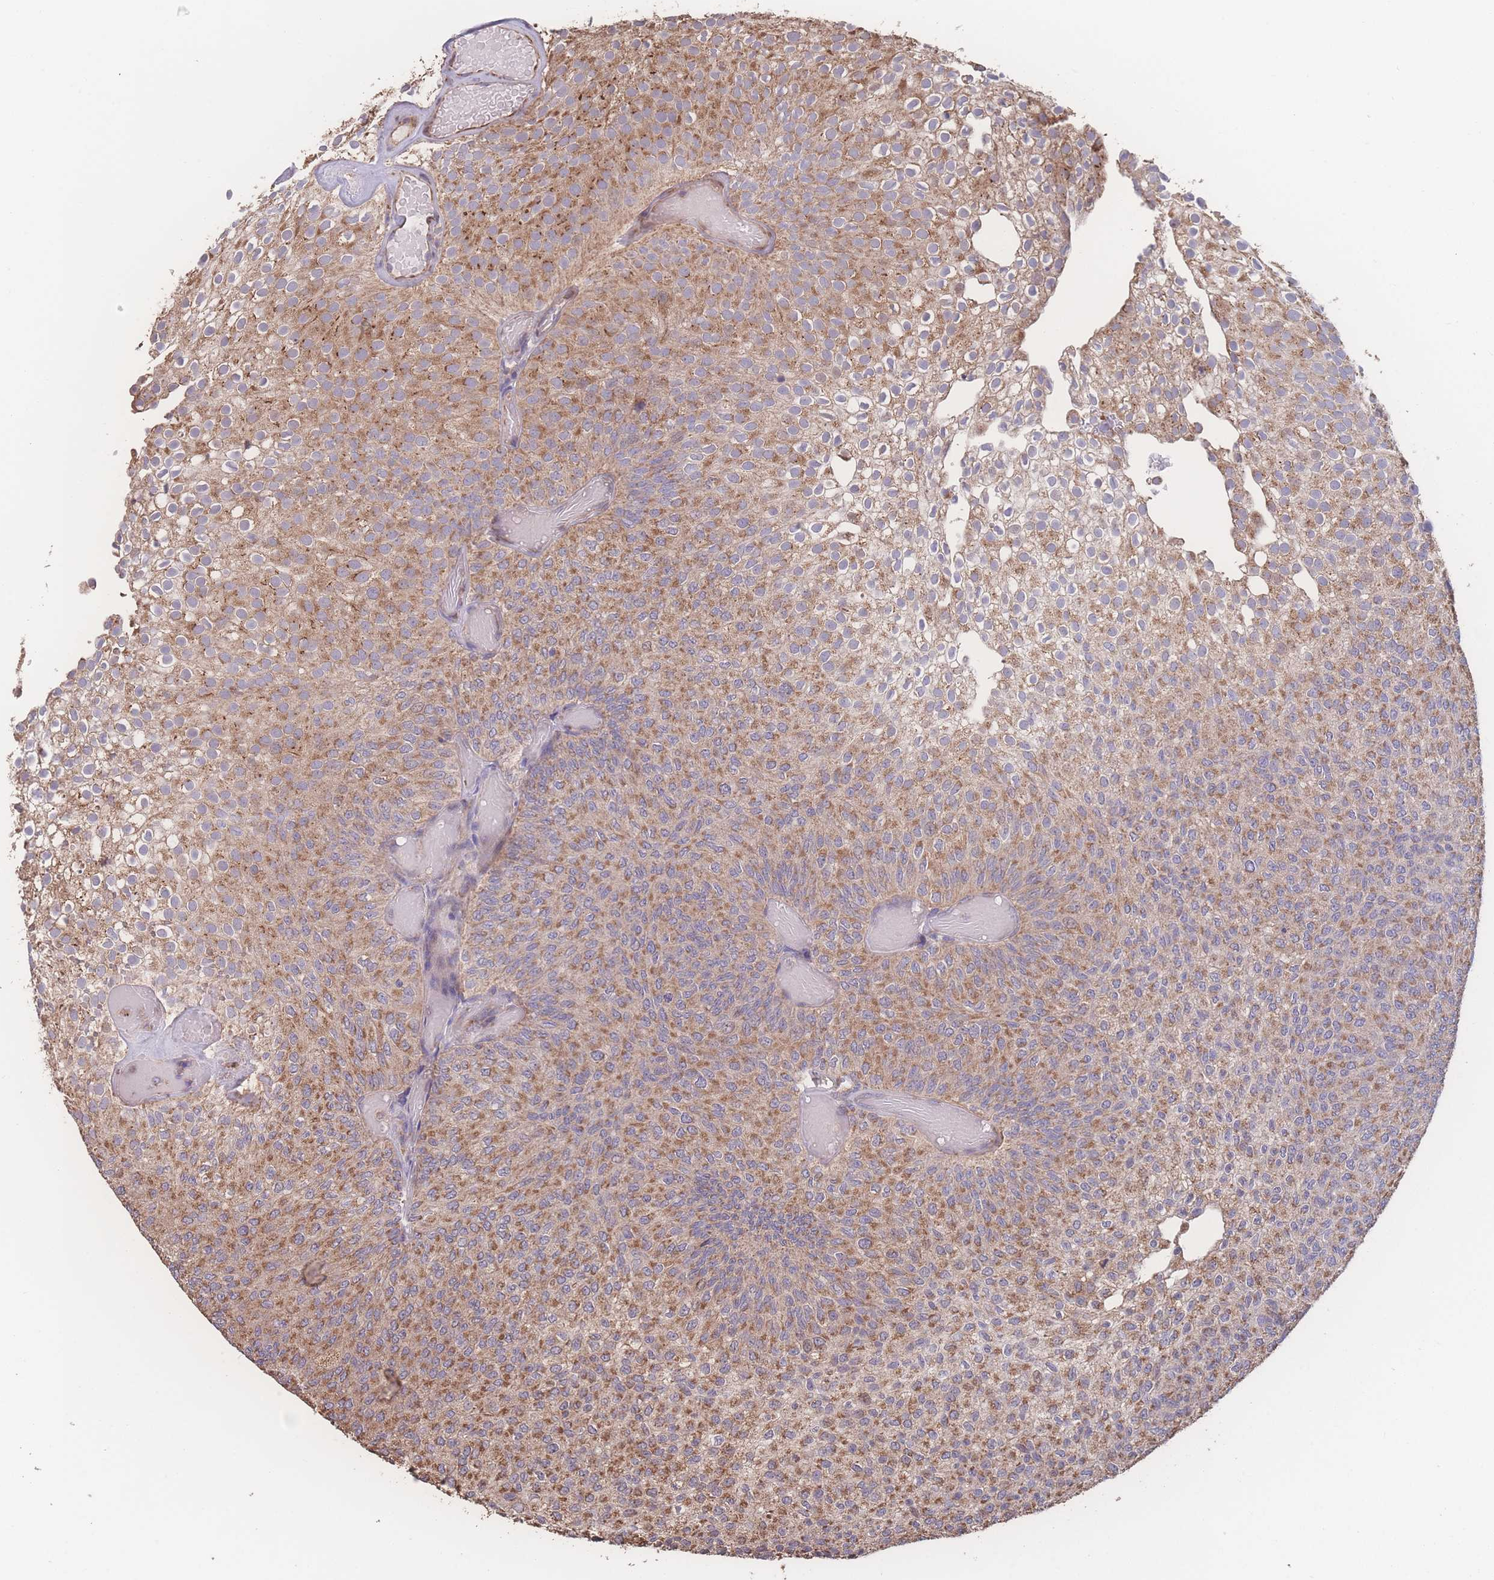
{"staining": {"intensity": "moderate", "quantity": ">75%", "location": "cytoplasmic/membranous"}, "tissue": "urothelial cancer", "cell_type": "Tumor cells", "image_type": "cancer", "snomed": [{"axis": "morphology", "description": "Urothelial carcinoma, Low grade"}, {"axis": "topography", "description": "Urinary bladder"}], "caption": "Brown immunohistochemical staining in low-grade urothelial carcinoma shows moderate cytoplasmic/membranous expression in approximately >75% of tumor cells.", "gene": "SGSM3", "patient": {"sex": "male", "age": 78}}